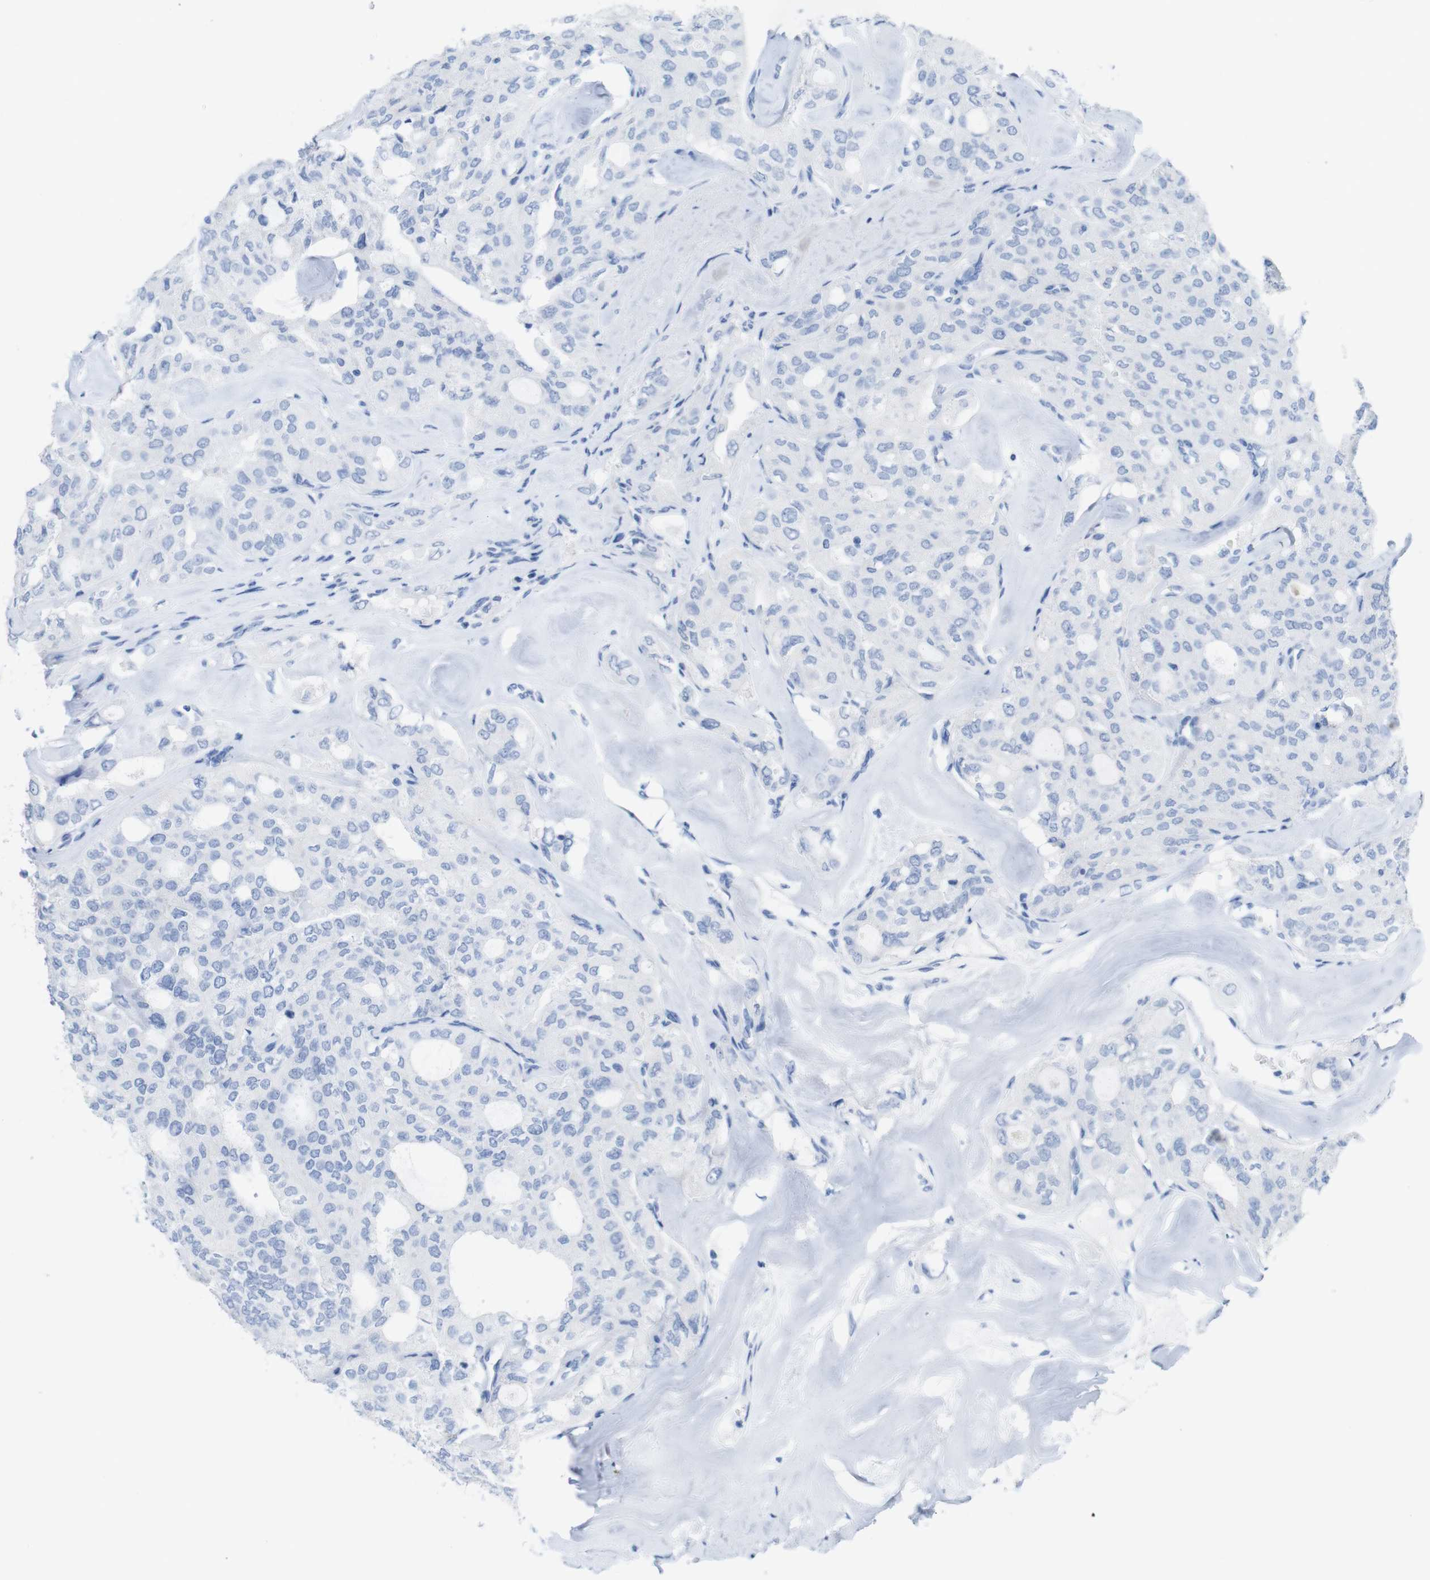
{"staining": {"intensity": "negative", "quantity": "none", "location": "none"}, "tissue": "thyroid cancer", "cell_type": "Tumor cells", "image_type": "cancer", "snomed": [{"axis": "morphology", "description": "Follicular adenoma carcinoma, NOS"}, {"axis": "topography", "description": "Thyroid gland"}], "caption": "Tumor cells show no significant protein staining in follicular adenoma carcinoma (thyroid).", "gene": "LAG3", "patient": {"sex": "male", "age": 75}}